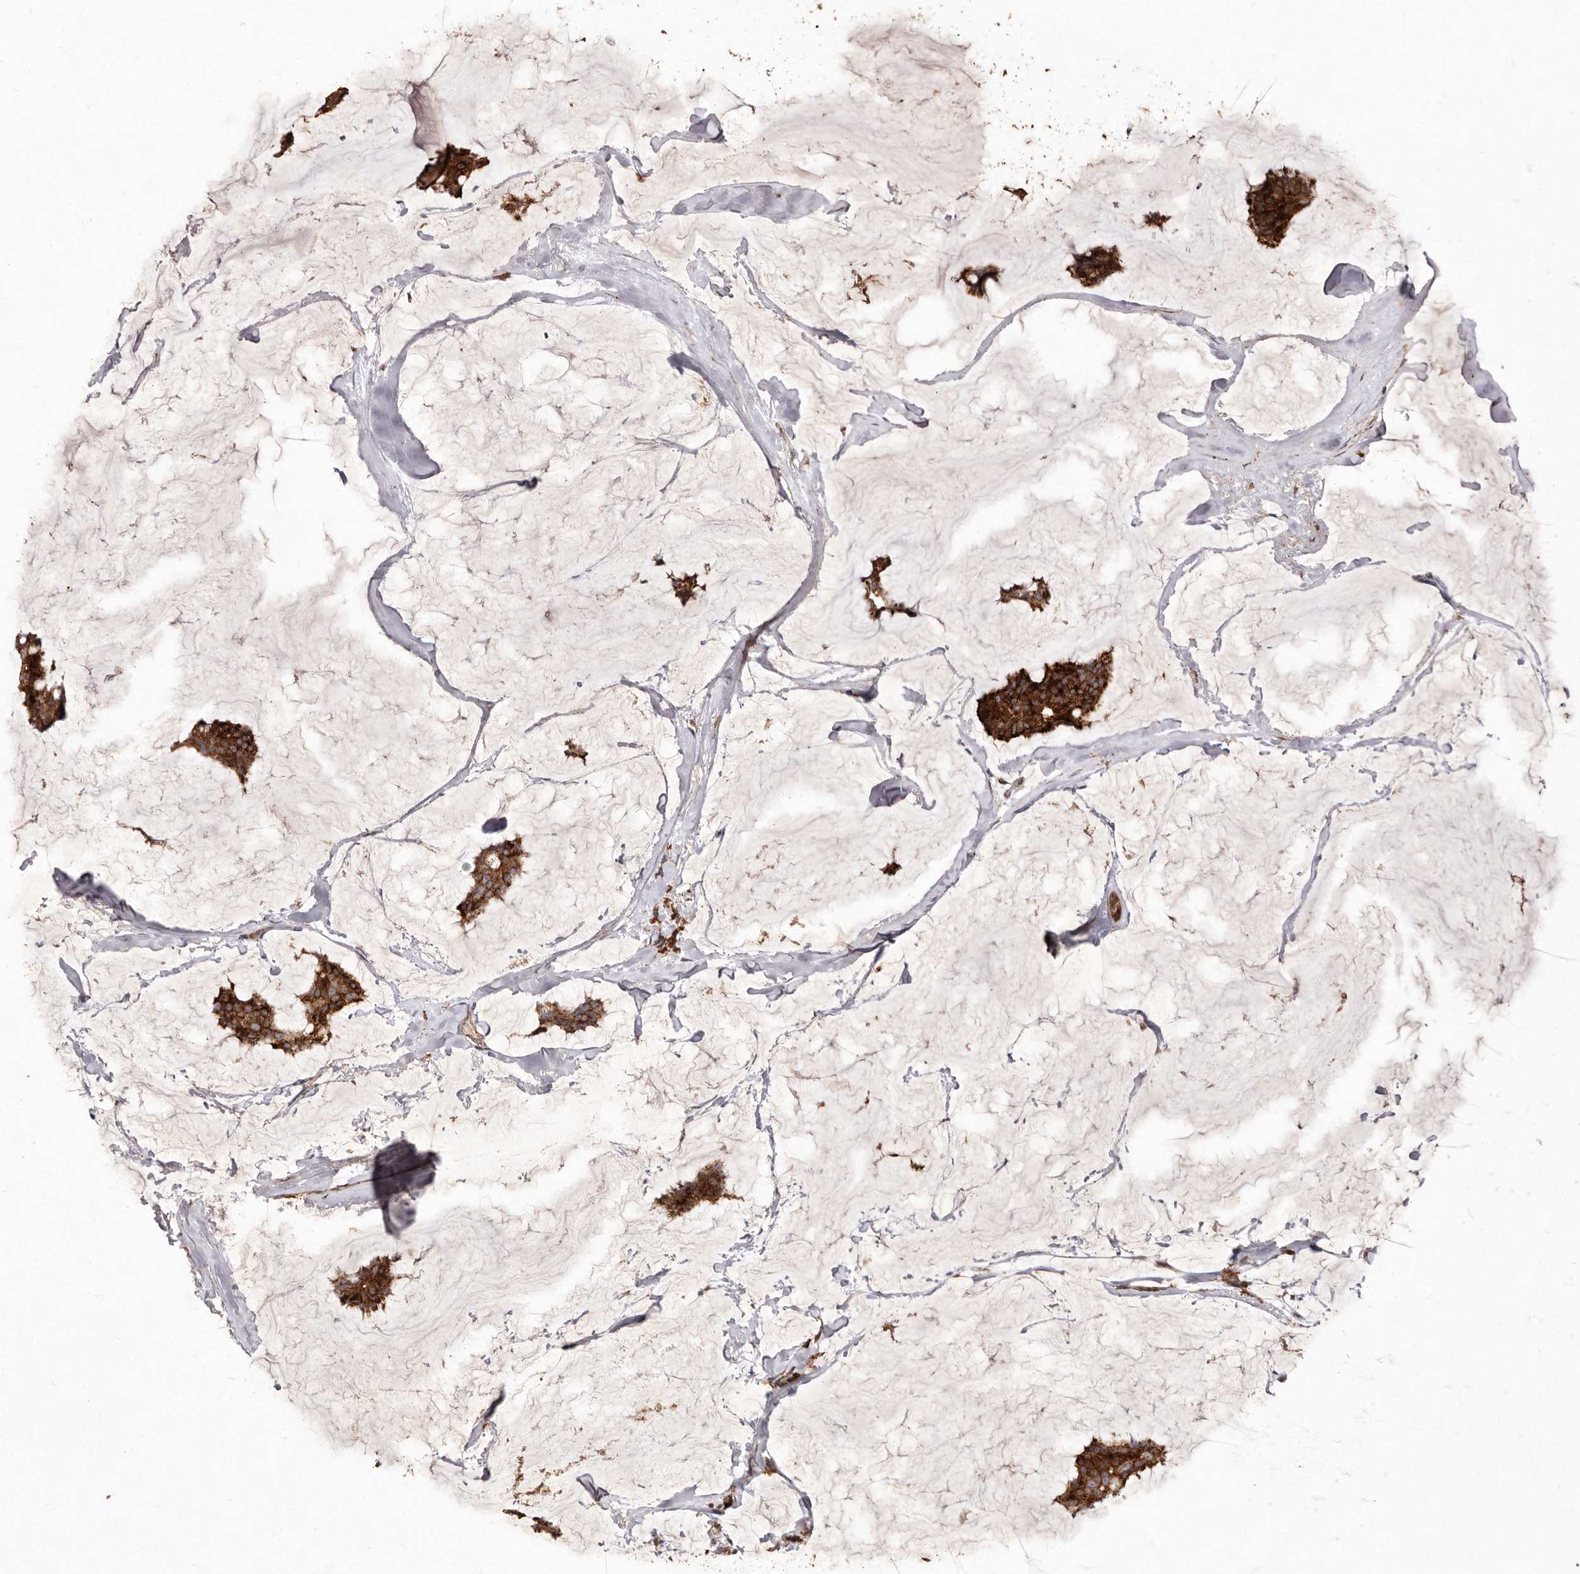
{"staining": {"intensity": "strong", "quantity": ">75%", "location": "cytoplasmic/membranous"}, "tissue": "breast cancer", "cell_type": "Tumor cells", "image_type": "cancer", "snomed": [{"axis": "morphology", "description": "Duct carcinoma"}, {"axis": "topography", "description": "Breast"}], "caption": "A micrograph showing strong cytoplasmic/membranous staining in about >75% of tumor cells in breast cancer (infiltrating ductal carcinoma), as visualized by brown immunohistochemical staining.", "gene": "STEAP2", "patient": {"sex": "female", "age": 93}}